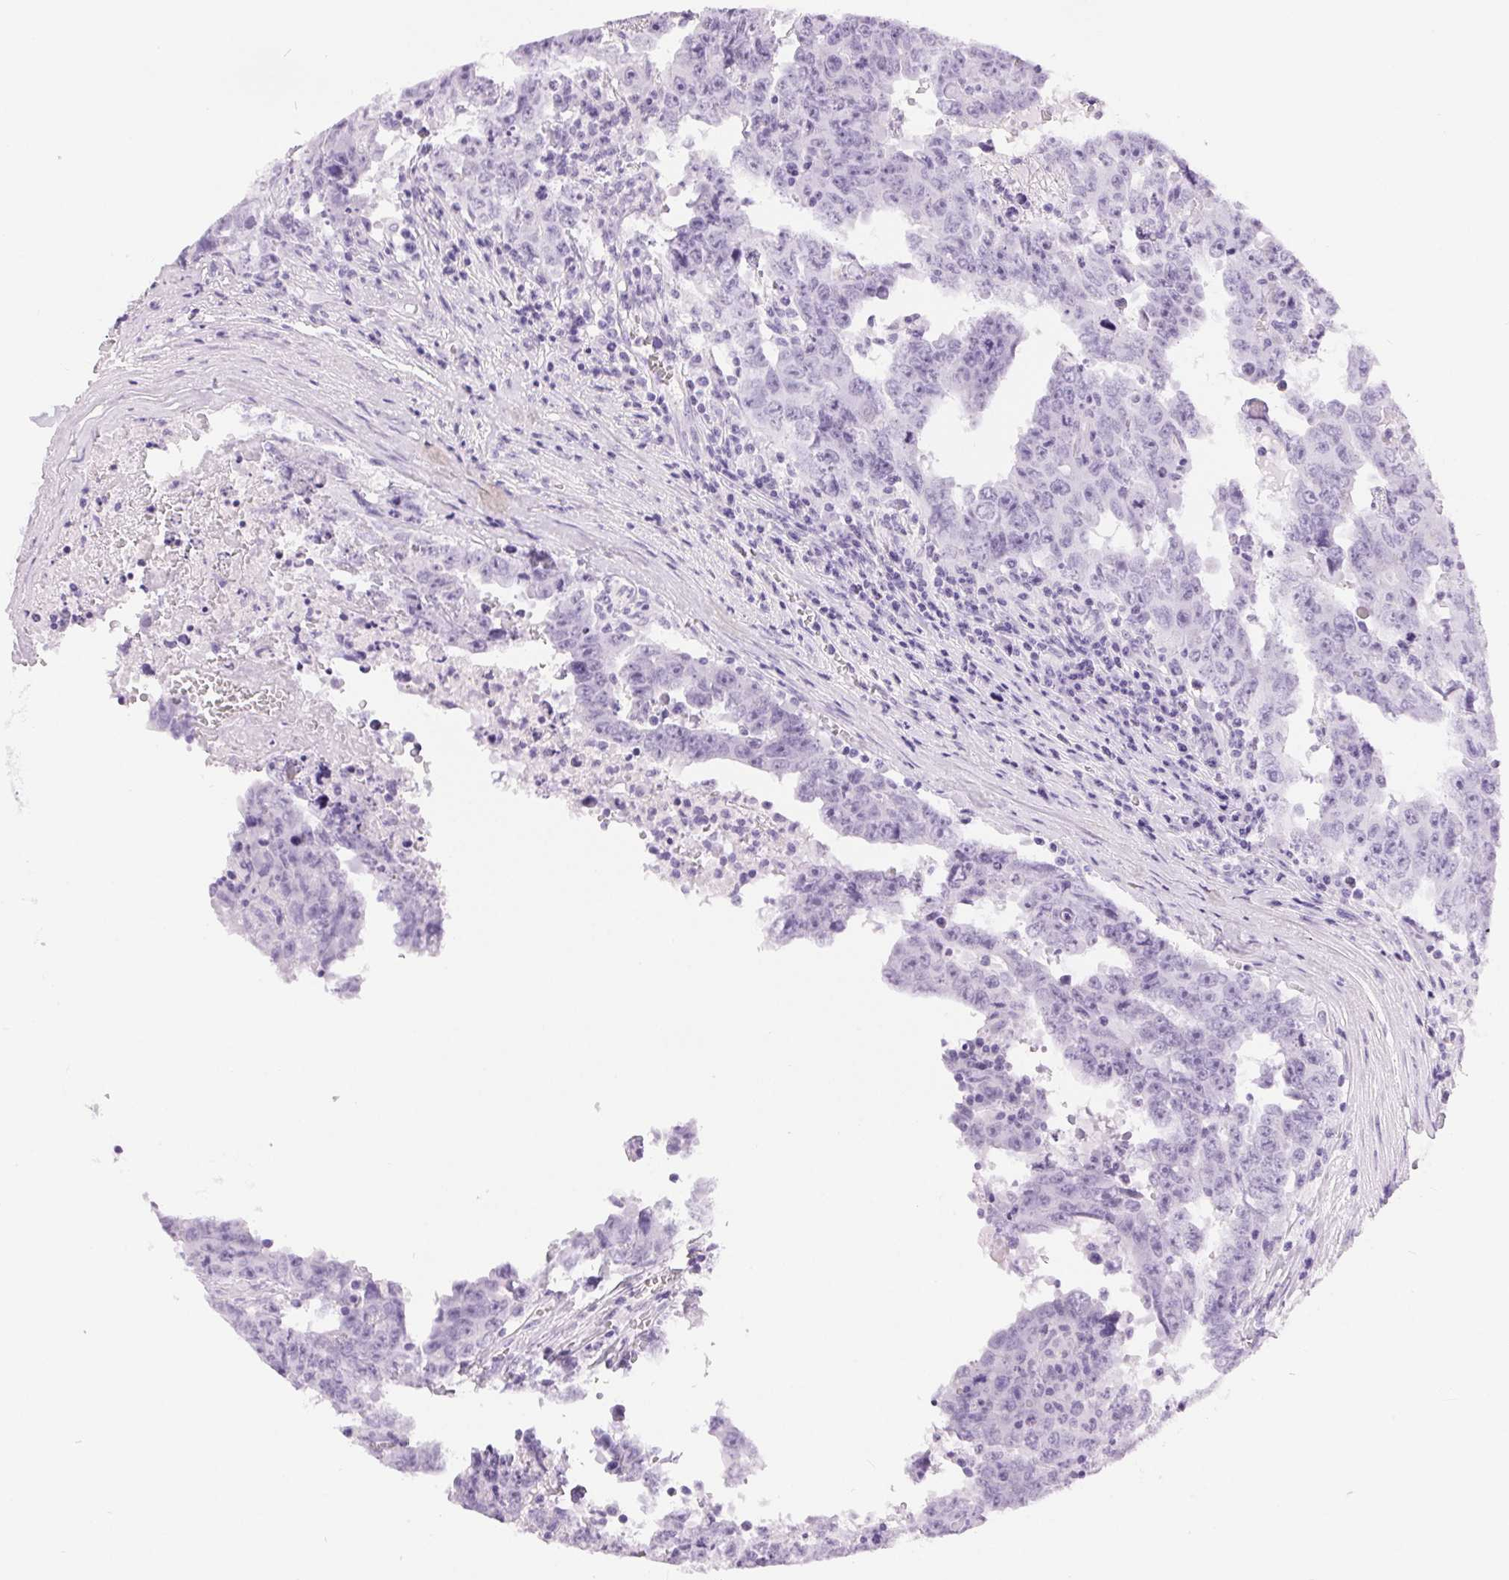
{"staining": {"intensity": "negative", "quantity": "none", "location": "none"}, "tissue": "testis cancer", "cell_type": "Tumor cells", "image_type": "cancer", "snomed": [{"axis": "morphology", "description": "Carcinoma, Embryonal, NOS"}, {"axis": "topography", "description": "Testis"}], "caption": "Tumor cells are negative for brown protein staining in testis cancer.", "gene": "XDH", "patient": {"sex": "male", "age": 22}}